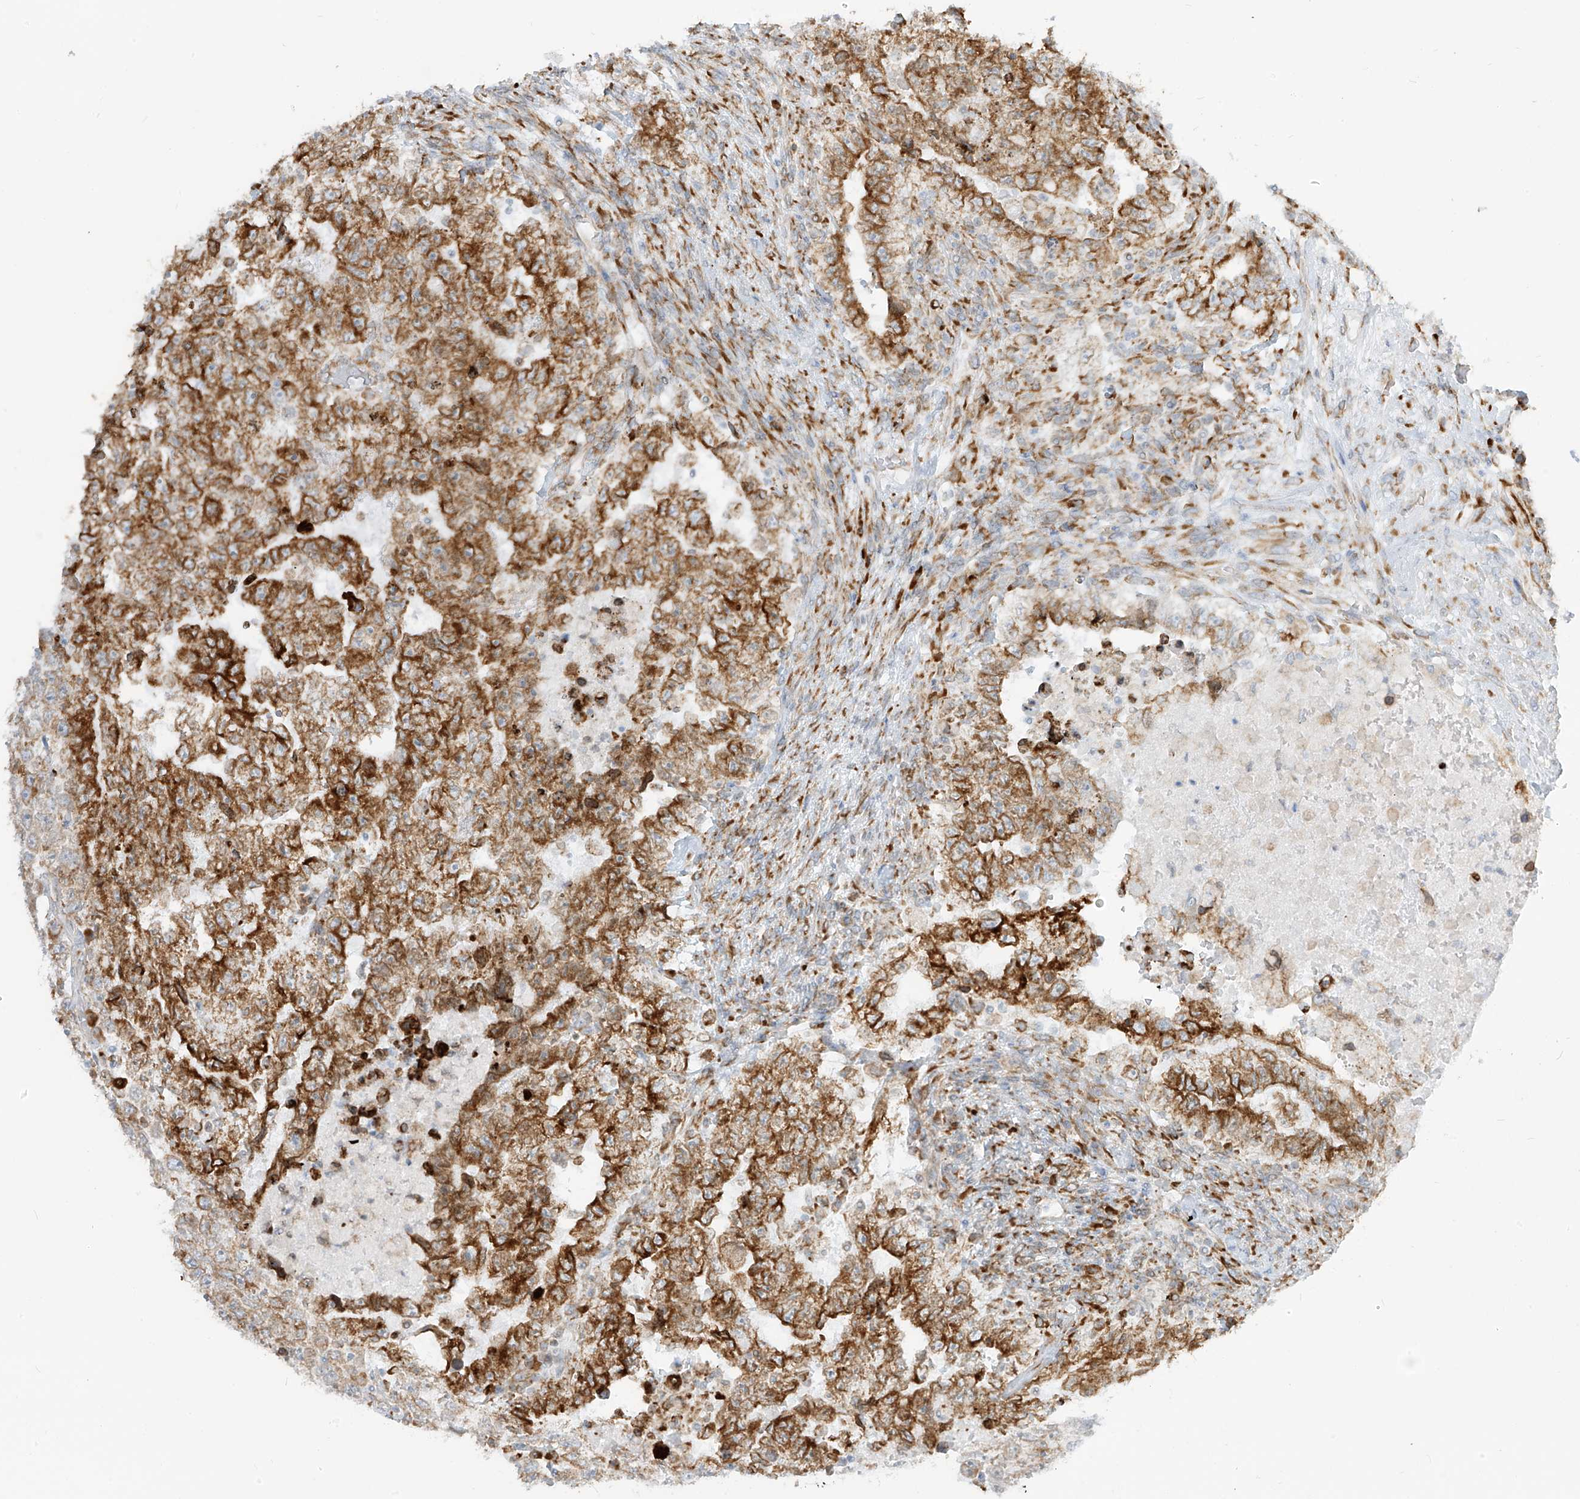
{"staining": {"intensity": "strong", "quantity": ">75%", "location": "cytoplasmic/membranous"}, "tissue": "testis cancer", "cell_type": "Tumor cells", "image_type": "cancer", "snomed": [{"axis": "morphology", "description": "Carcinoma, Embryonal, NOS"}, {"axis": "topography", "description": "Testis"}], "caption": "Immunohistochemical staining of human testis embryonal carcinoma exhibits high levels of strong cytoplasmic/membranous staining in about >75% of tumor cells.", "gene": "LRRC59", "patient": {"sex": "male", "age": 36}}